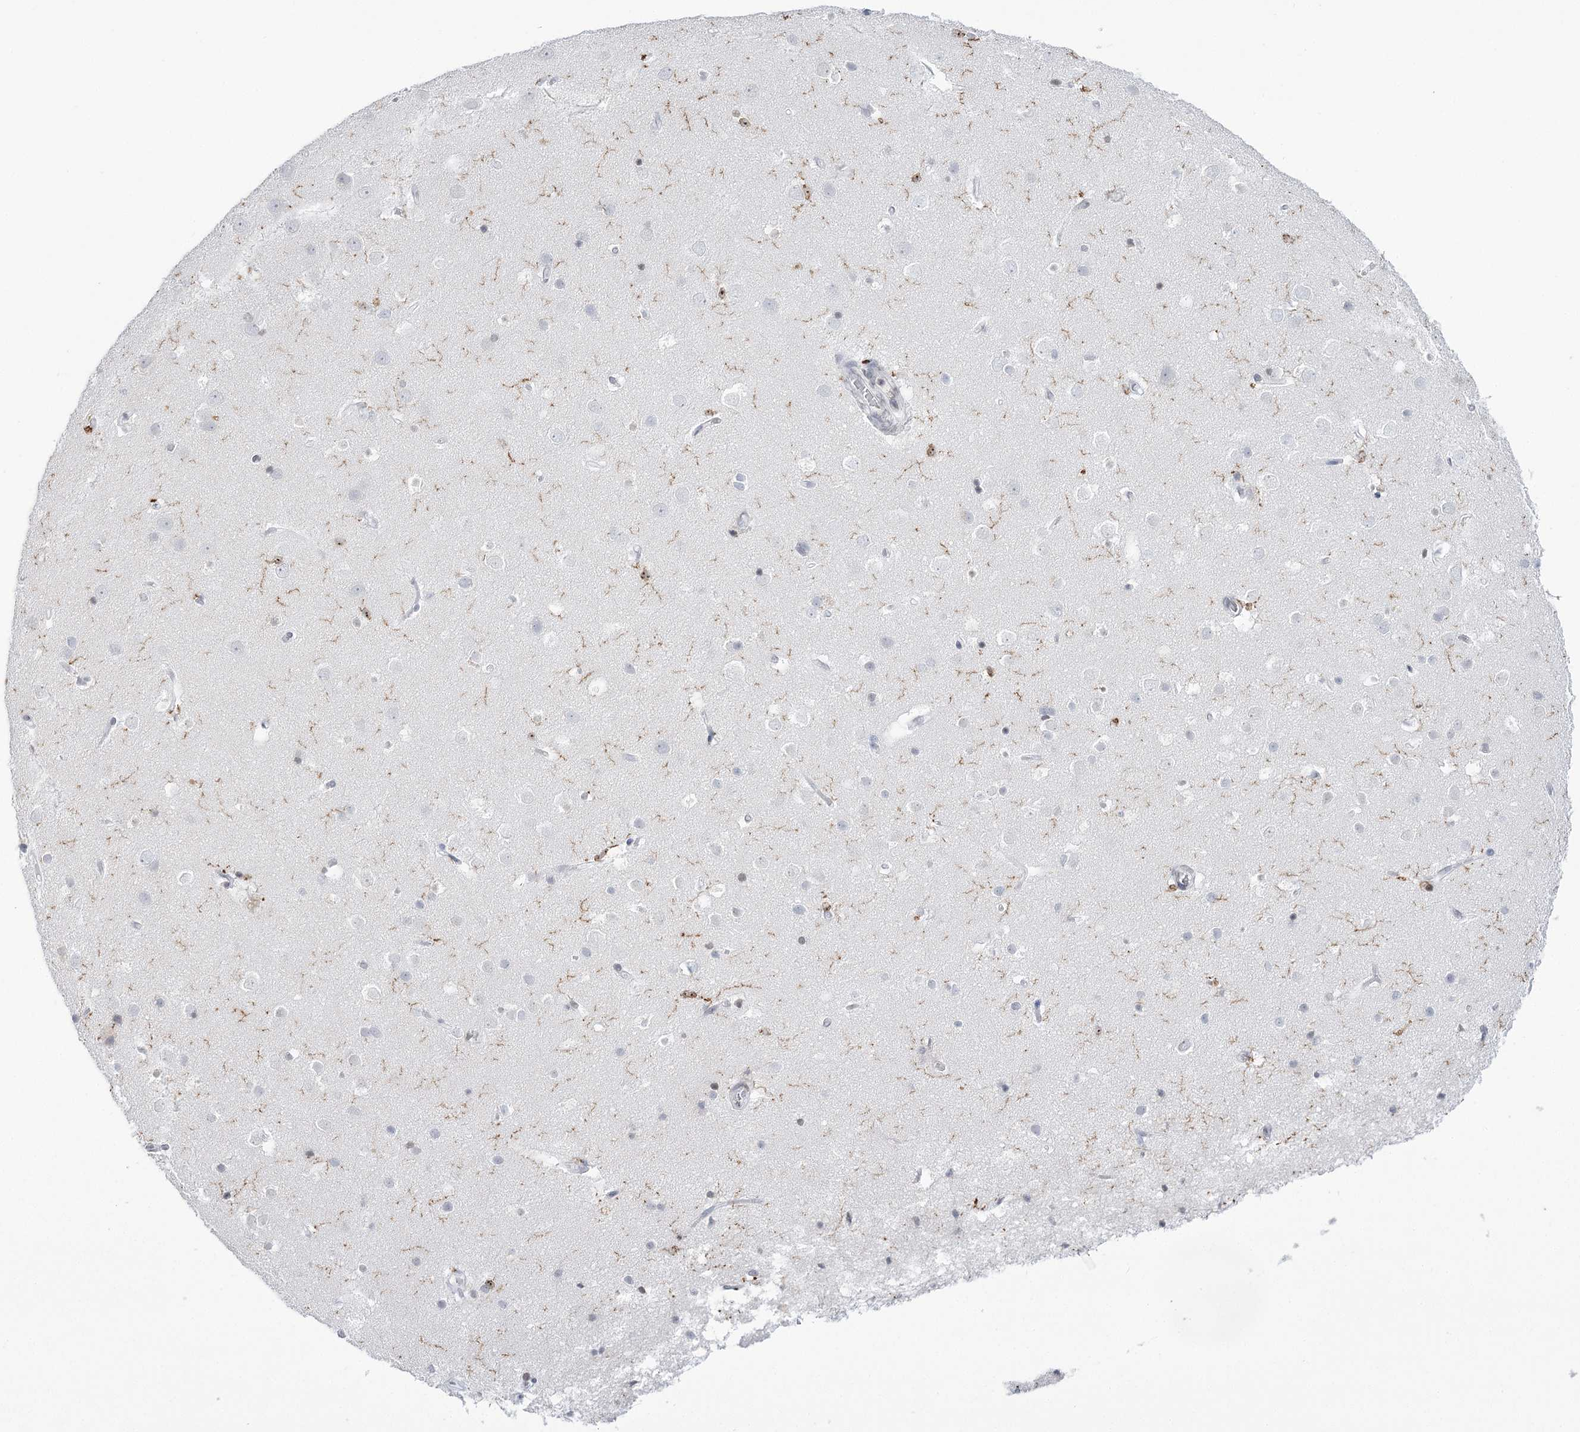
{"staining": {"intensity": "negative", "quantity": "none", "location": "none"}, "tissue": "cerebral cortex", "cell_type": "Endothelial cells", "image_type": "normal", "snomed": [{"axis": "morphology", "description": "Normal tissue, NOS"}, {"axis": "topography", "description": "Cerebral cortex"}], "caption": "This is a histopathology image of immunohistochemistry (IHC) staining of unremarkable cerebral cortex, which shows no expression in endothelial cells.", "gene": "C11orf1", "patient": {"sex": "male", "age": 54}}